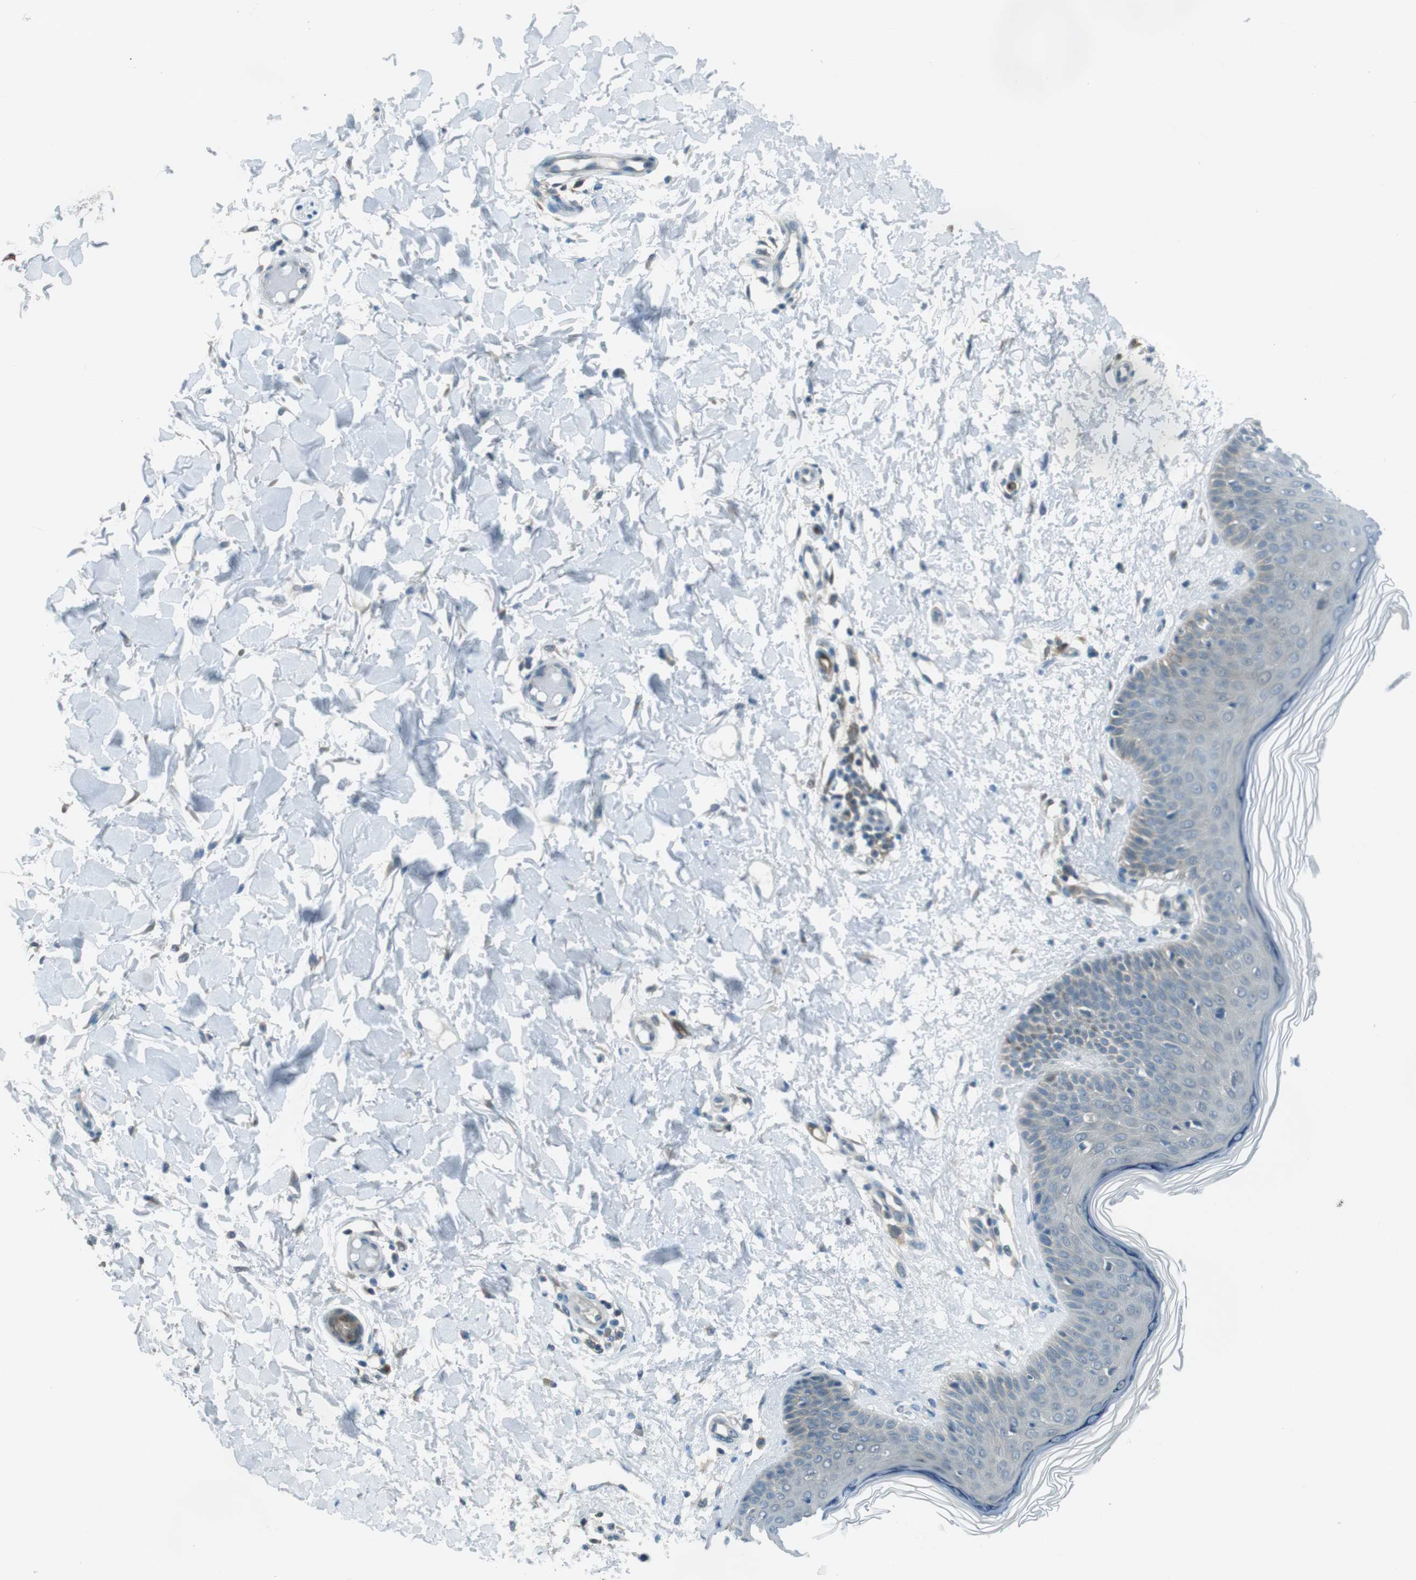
{"staining": {"intensity": "negative", "quantity": "none", "location": "none"}, "tissue": "skin", "cell_type": "Fibroblasts", "image_type": "normal", "snomed": [{"axis": "morphology", "description": "Normal tissue, NOS"}, {"axis": "topography", "description": "Skin"}], "caption": "A histopathology image of human skin is negative for staining in fibroblasts. (Stains: DAB immunohistochemistry with hematoxylin counter stain, Microscopy: brightfield microscopy at high magnification).", "gene": "MFAP3", "patient": {"sex": "female", "age": 56}}